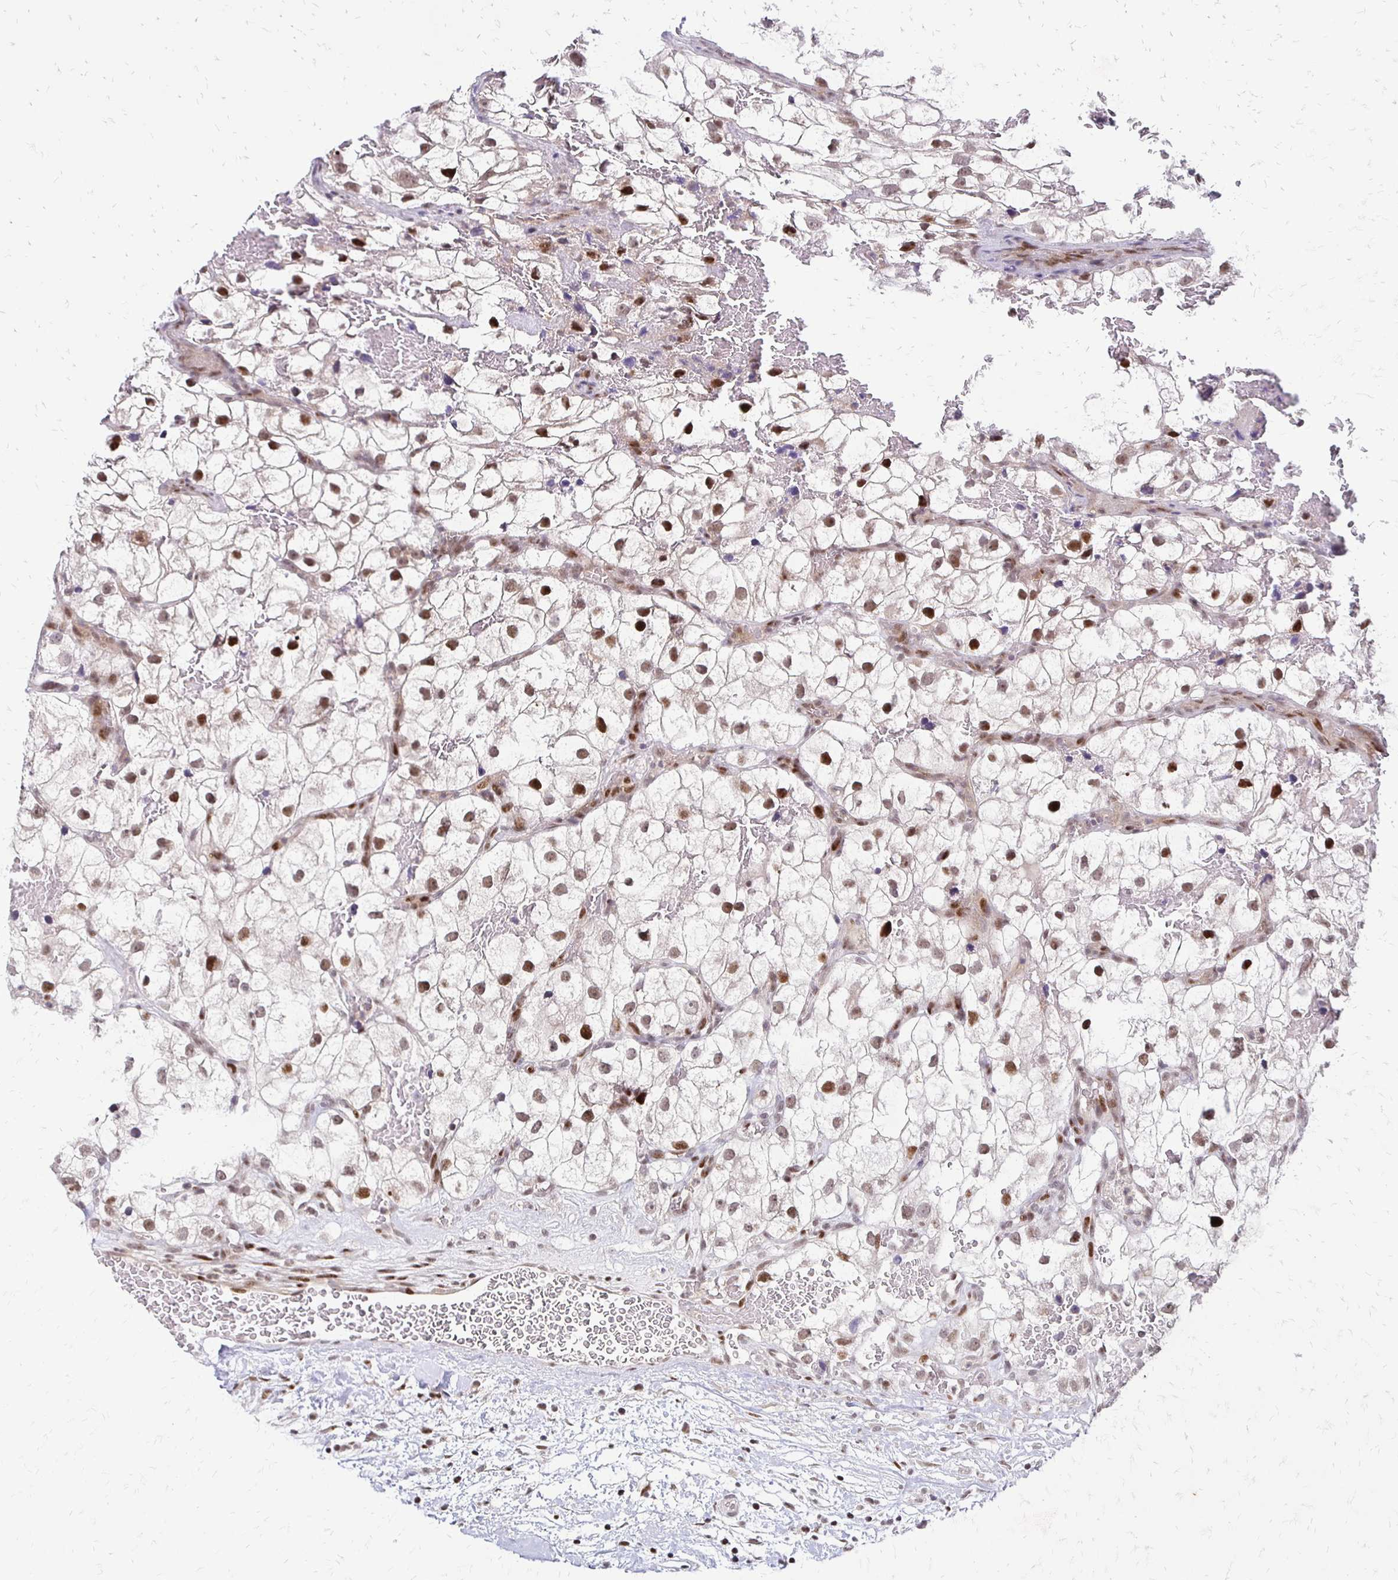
{"staining": {"intensity": "moderate", "quantity": ">75%", "location": "nuclear"}, "tissue": "renal cancer", "cell_type": "Tumor cells", "image_type": "cancer", "snomed": [{"axis": "morphology", "description": "Adenocarcinoma, NOS"}, {"axis": "topography", "description": "Kidney"}], "caption": "Immunohistochemical staining of renal adenocarcinoma demonstrates medium levels of moderate nuclear protein positivity in about >75% of tumor cells.", "gene": "TRIR", "patient": {"sex": "male", "age": 59}}